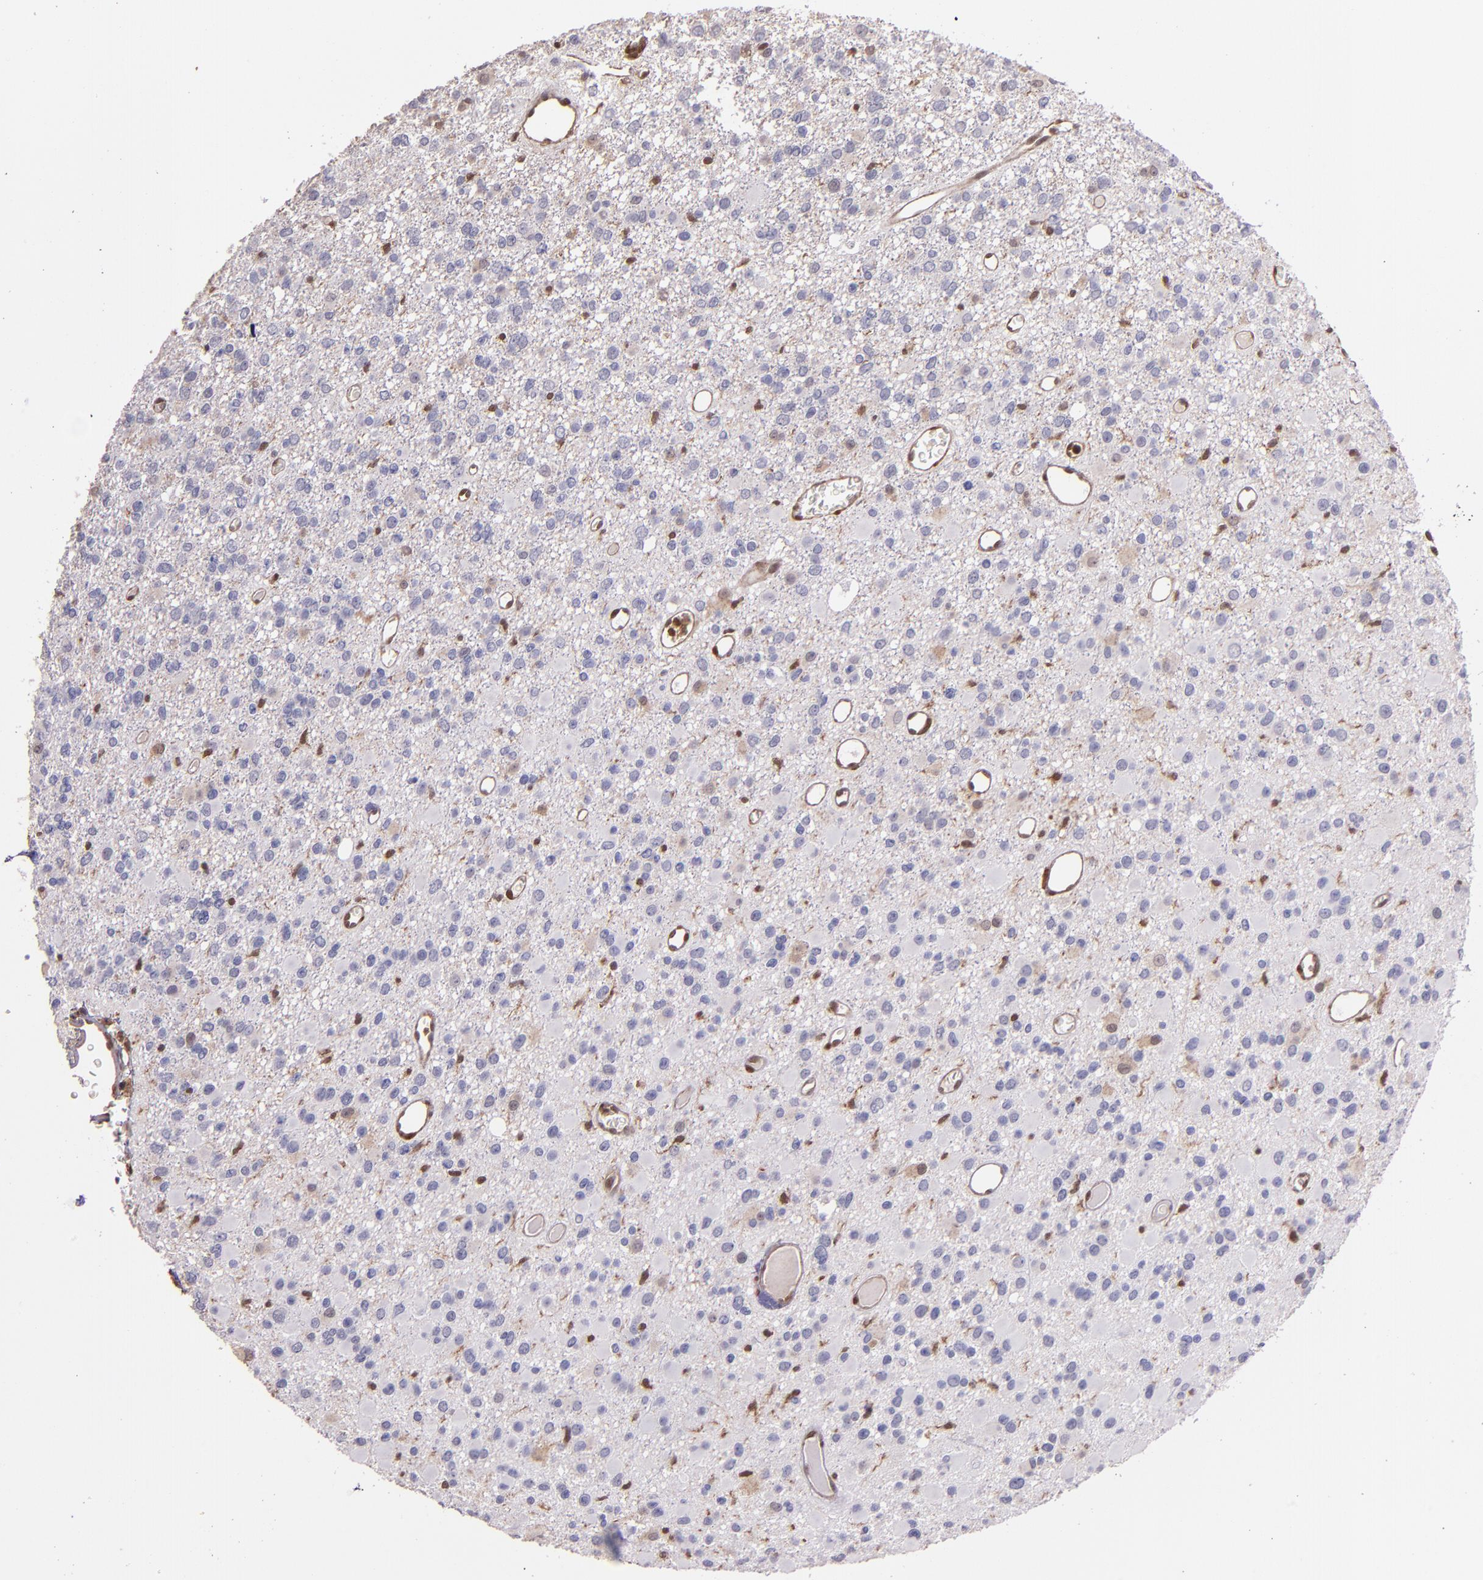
{"staining": {"intensity": "negative", "quantity": "none", "location": "none"}, "tissue": "glioma", "cell_type": "Tumor cells", "image_type": "cancer", "snomed": [{"axis": "morphology", "description": "Glioma, malignant, Low grade"}, {"axis": "topography", "description": "Brain"}], "caption": "Human malignant low-grade glioma stained for a protein using IHC shows no staining in tumor cells.", "gene": "STAT6", "patient": {"sex": "male", "age": 42}}